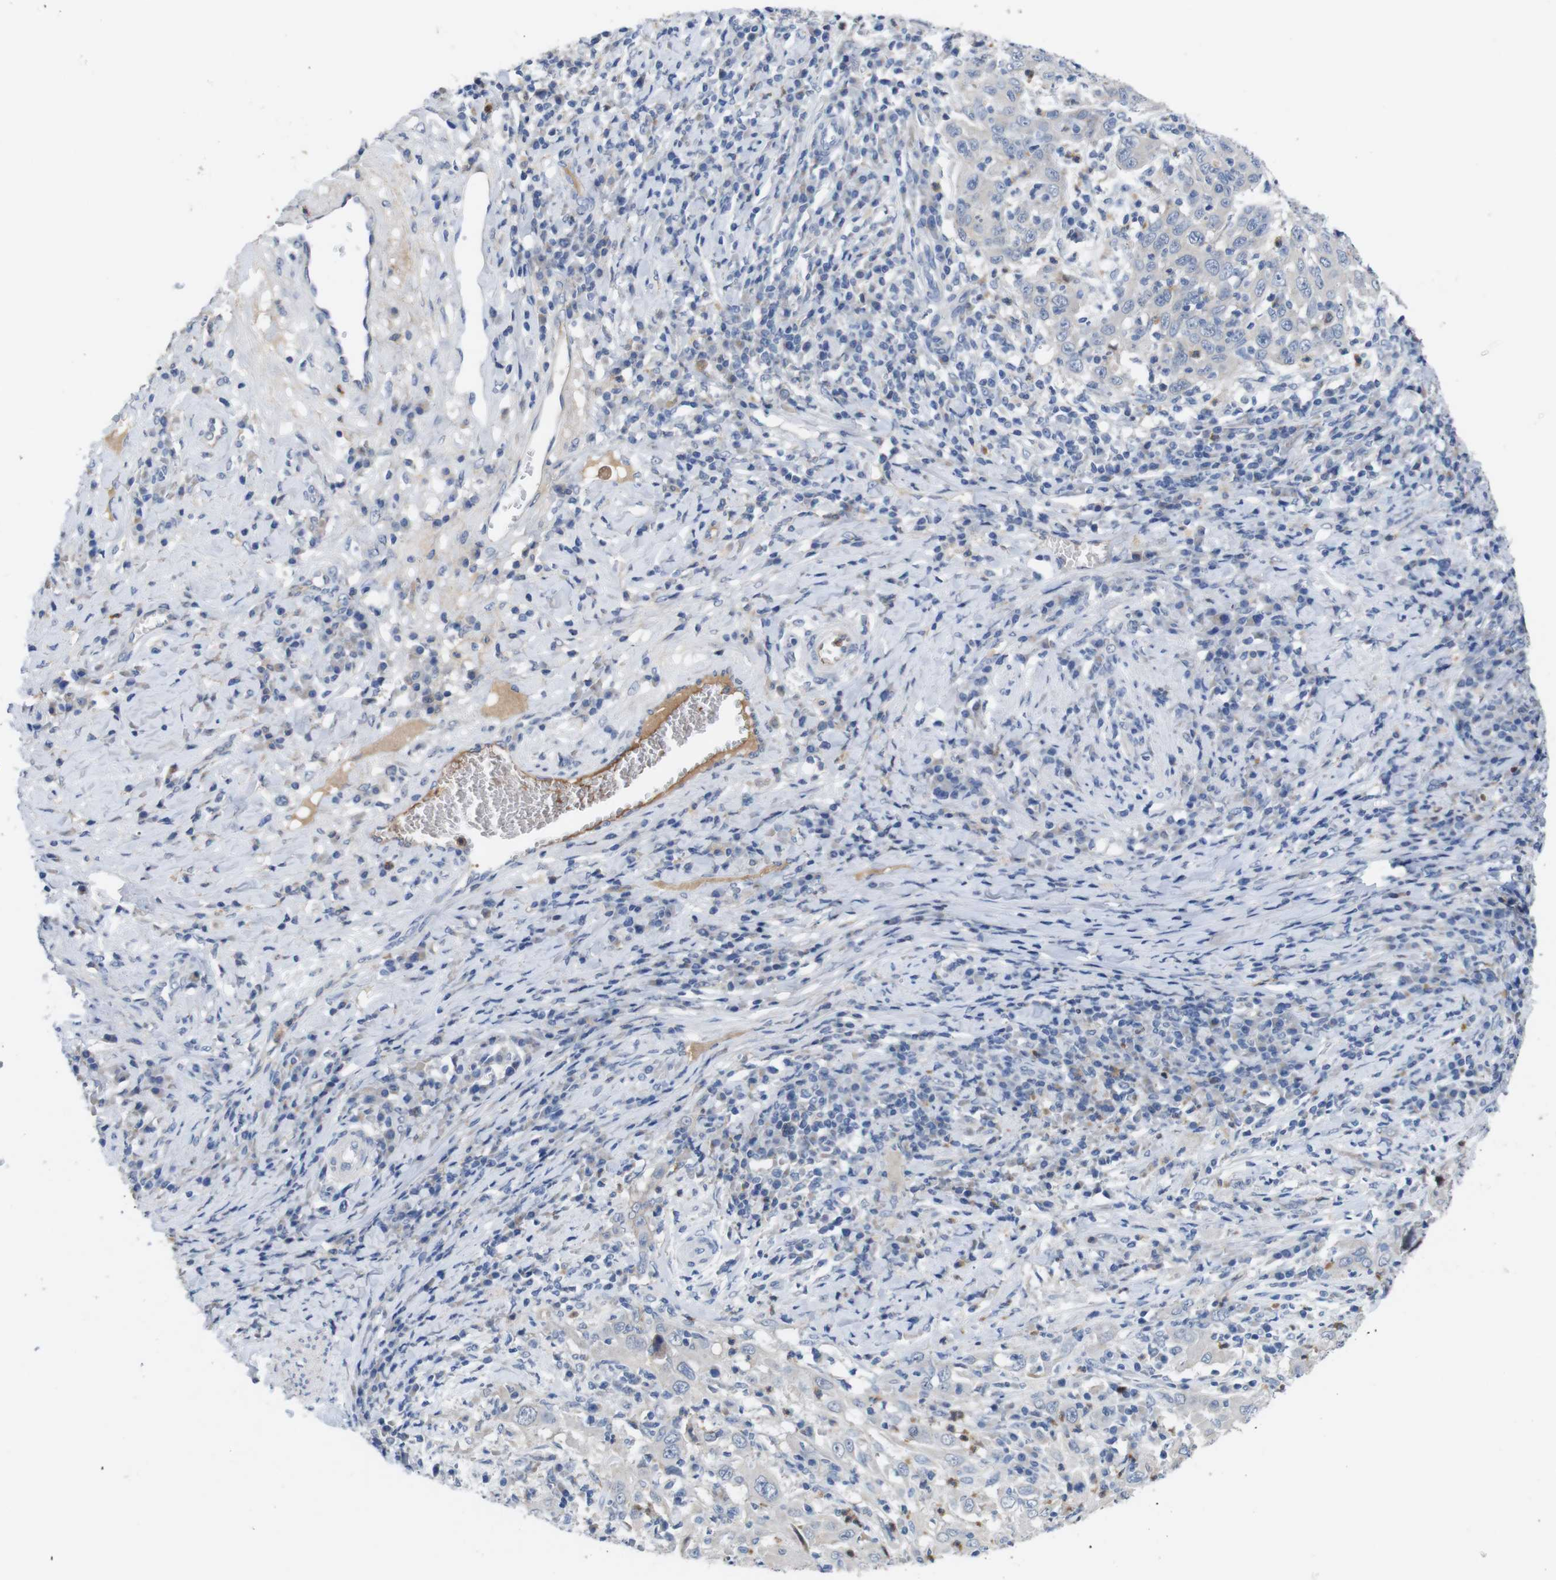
{"staining": {"intensity": "negative", "quantity": "none", "location": "none"}, "tissue": "cervical cancer", "cell_type": "Tumor cells", "image_type": "cancer", "snomed": [{"axis": "morphology", "description": "Squamous cell carcinoma, NOS"}, {"axis": "topography", "description": "Cervix"}], "caption": "DAB immunohistochemical staining of cervical squamous cell carcinoma exhibits no significant expression in tumor cells.", "gene": "C1RL", "patient": {"sex": "female", "age": 46}}